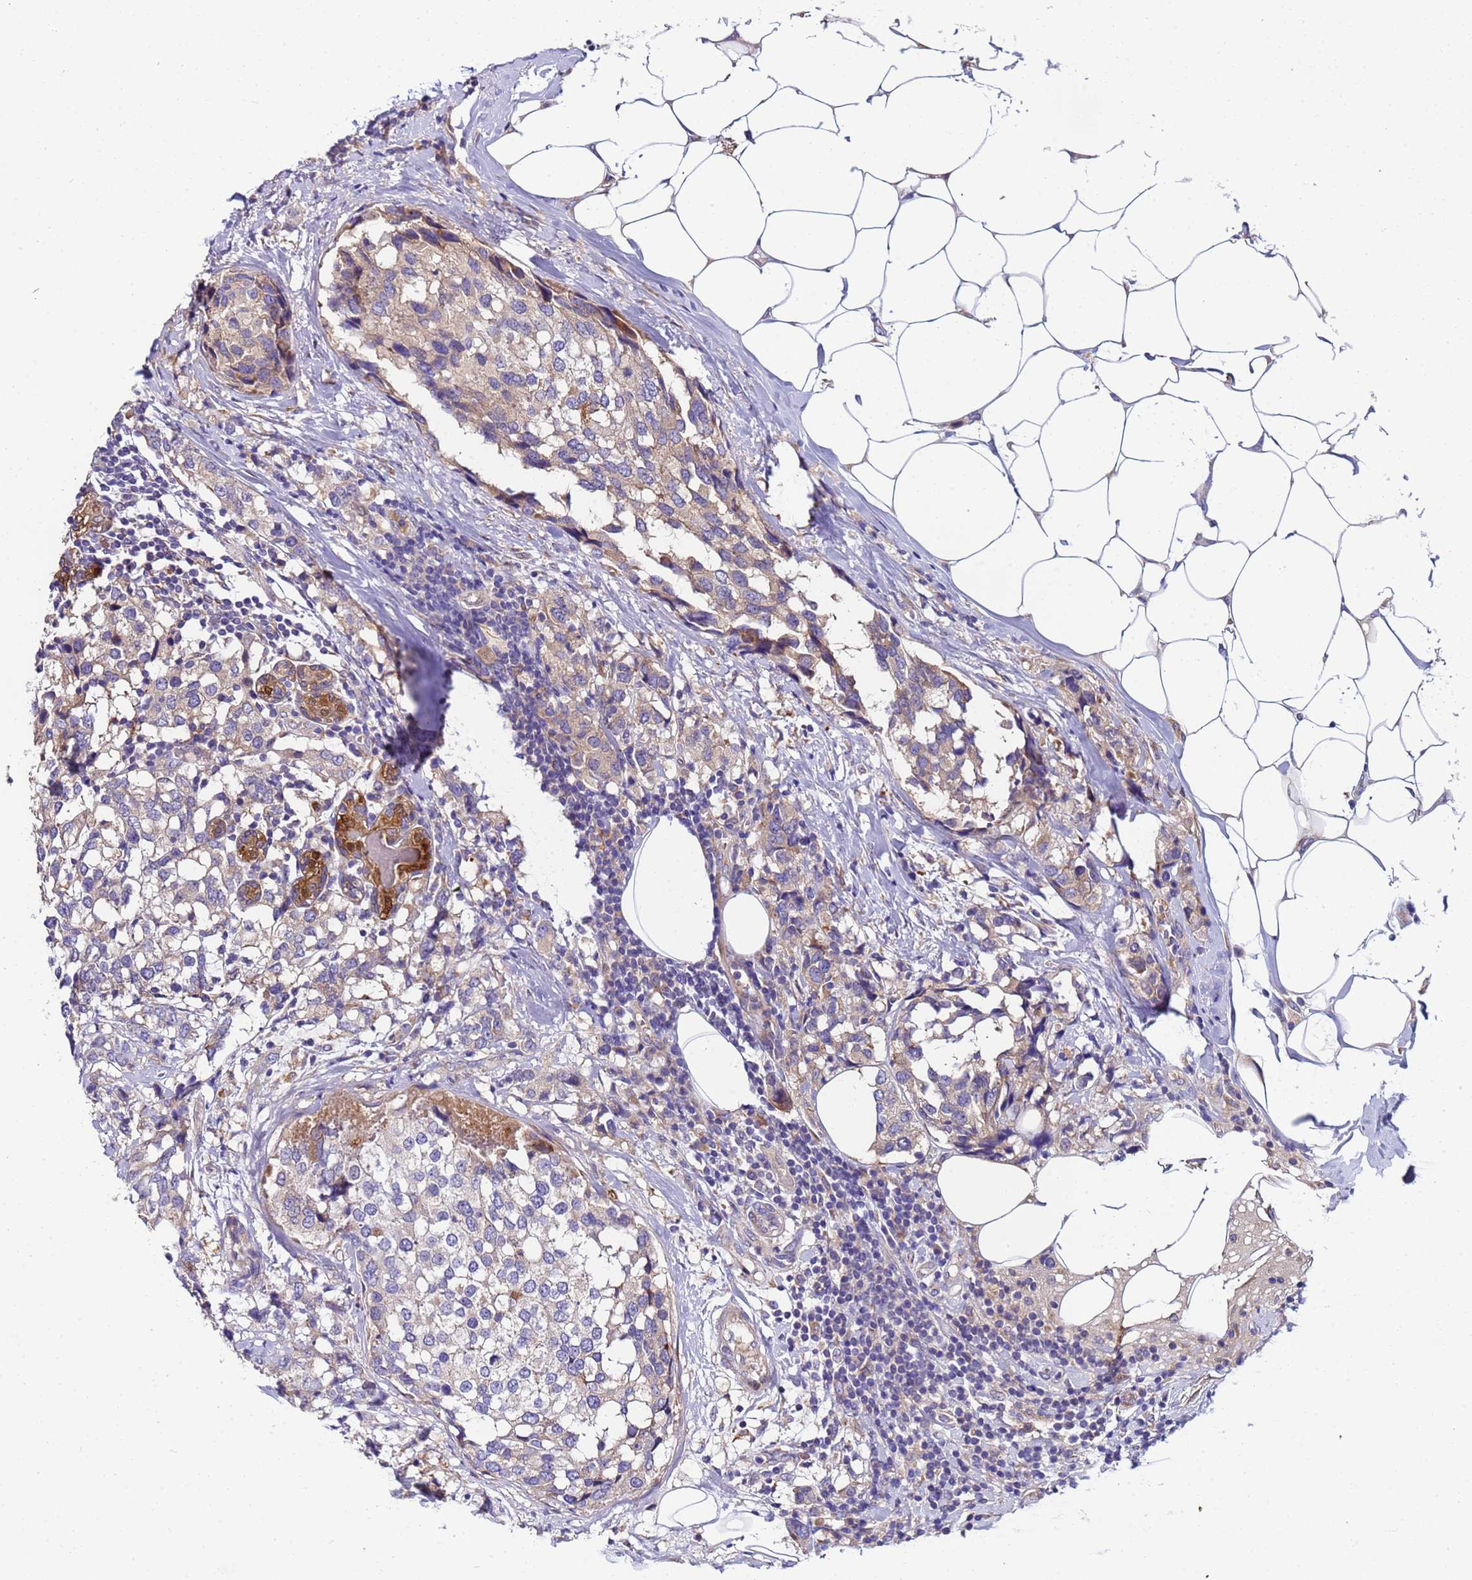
{"staining": {"intensity": "weak", "quantity": "<25%", "location": "cytoplasmic/membranous"}, "tissue": "breast cancer", "cell_type": "Tumor cells", "image_type": "cancer", "snomed": [{"axis": "morphology", "description": "Lobular carcinoma"}, {"axis": "topography", "description": "Breast"}], "caption": "Breast cancer stained for a protein using immunohistochemistry shows no positivity tumor cells.", "gene": "PAQR7", "patient": {"sex": "female", "age": 59}}